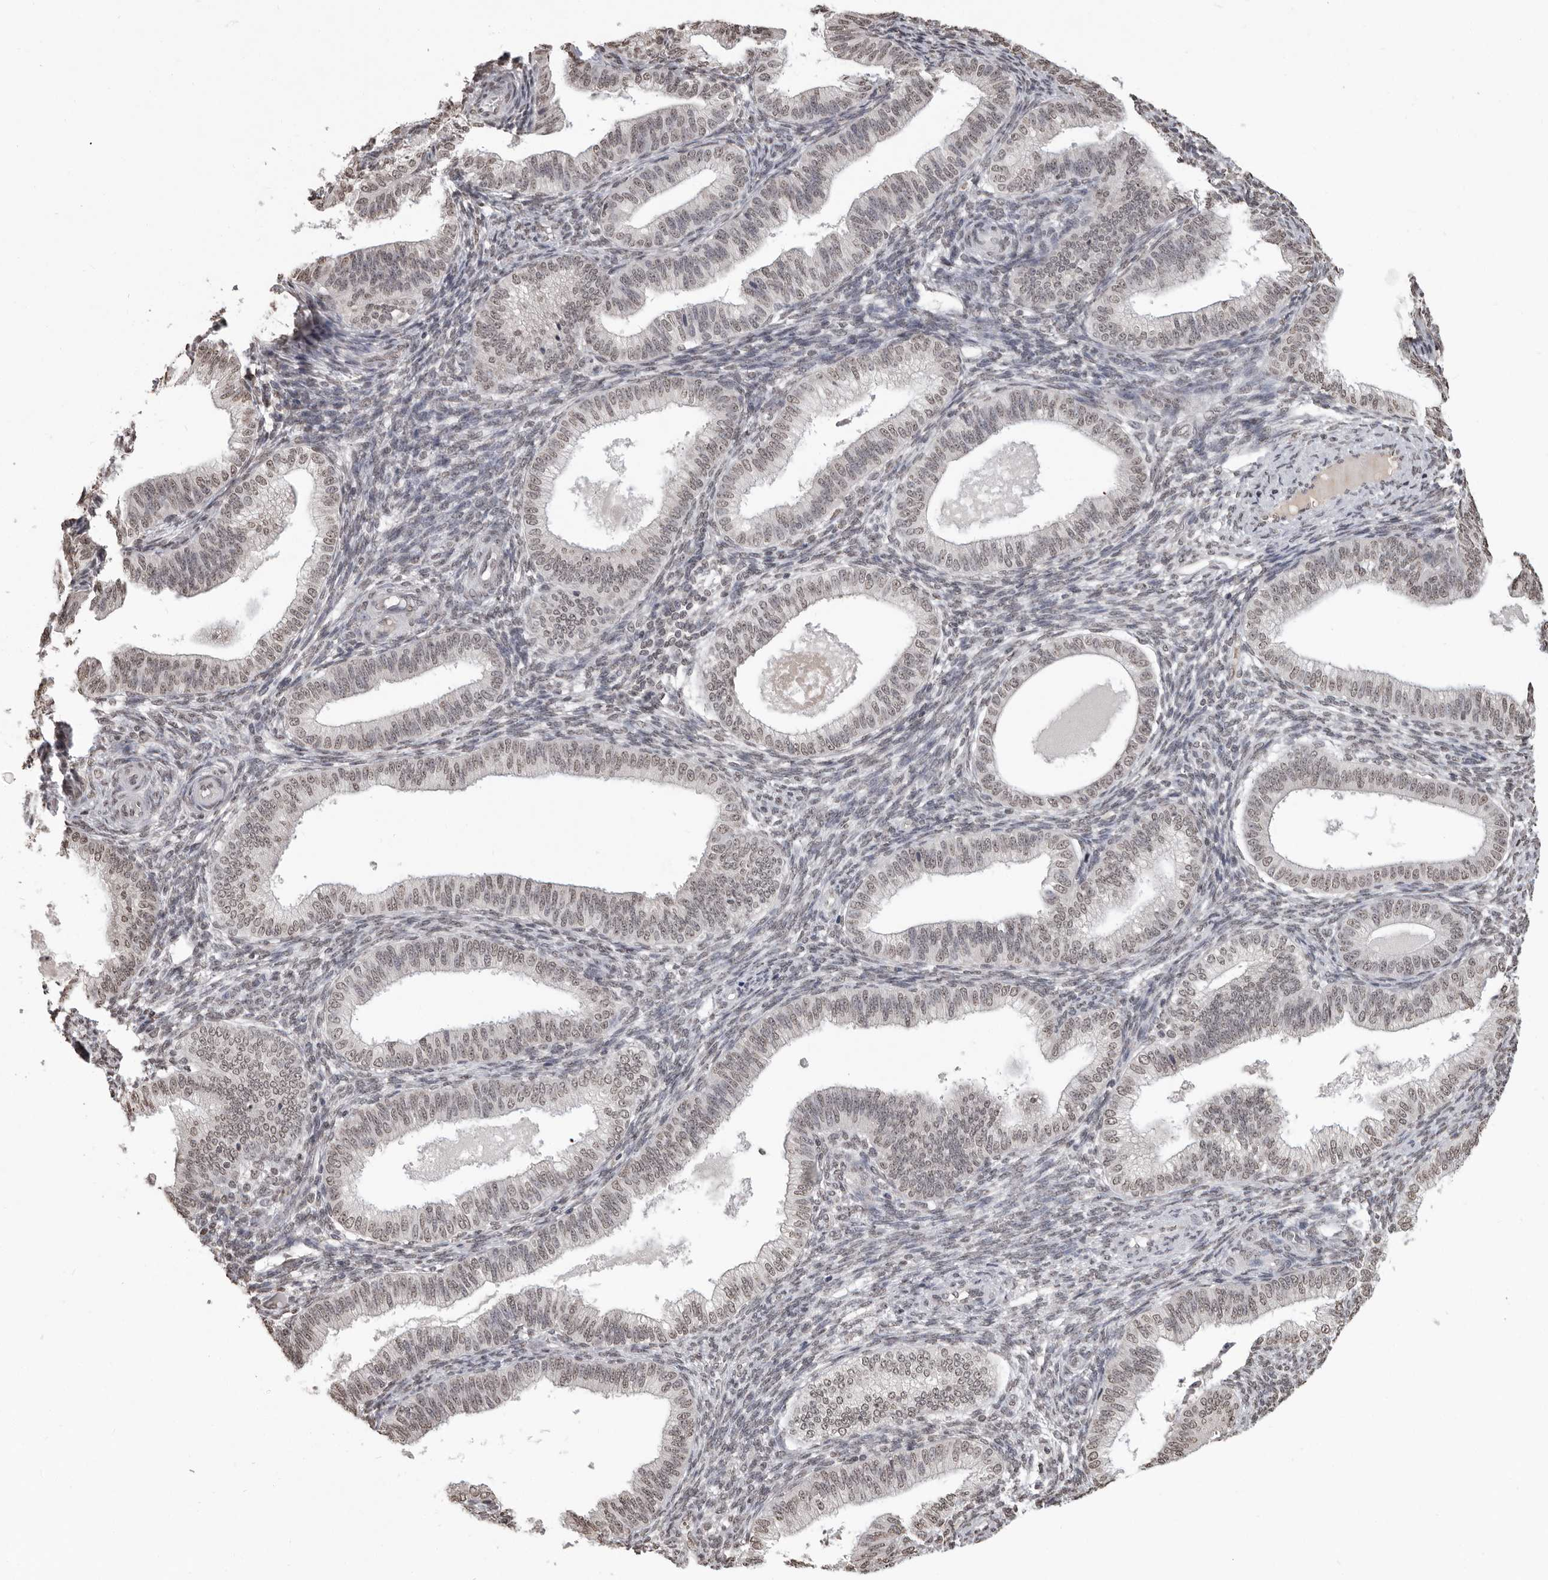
{"staining": {"intensity": "negative", "quantity": "none", "location": "none"}, "tissue": "endometrium", "cell_type": "Cells in endometrial stroma", "image_type": "normal", "snomed": [{"axis": "morphology", "description": "Normal tissue, NOS"}, {"axis": "topography", "description": "Endometrium"}], "caption": "Immunohistochemical staining of unremarkable human endometrium displays no significant positivity in cells in endometrial stroma.", "gene": "WDR45", "patient": {"sex": "female", "age": 39}}